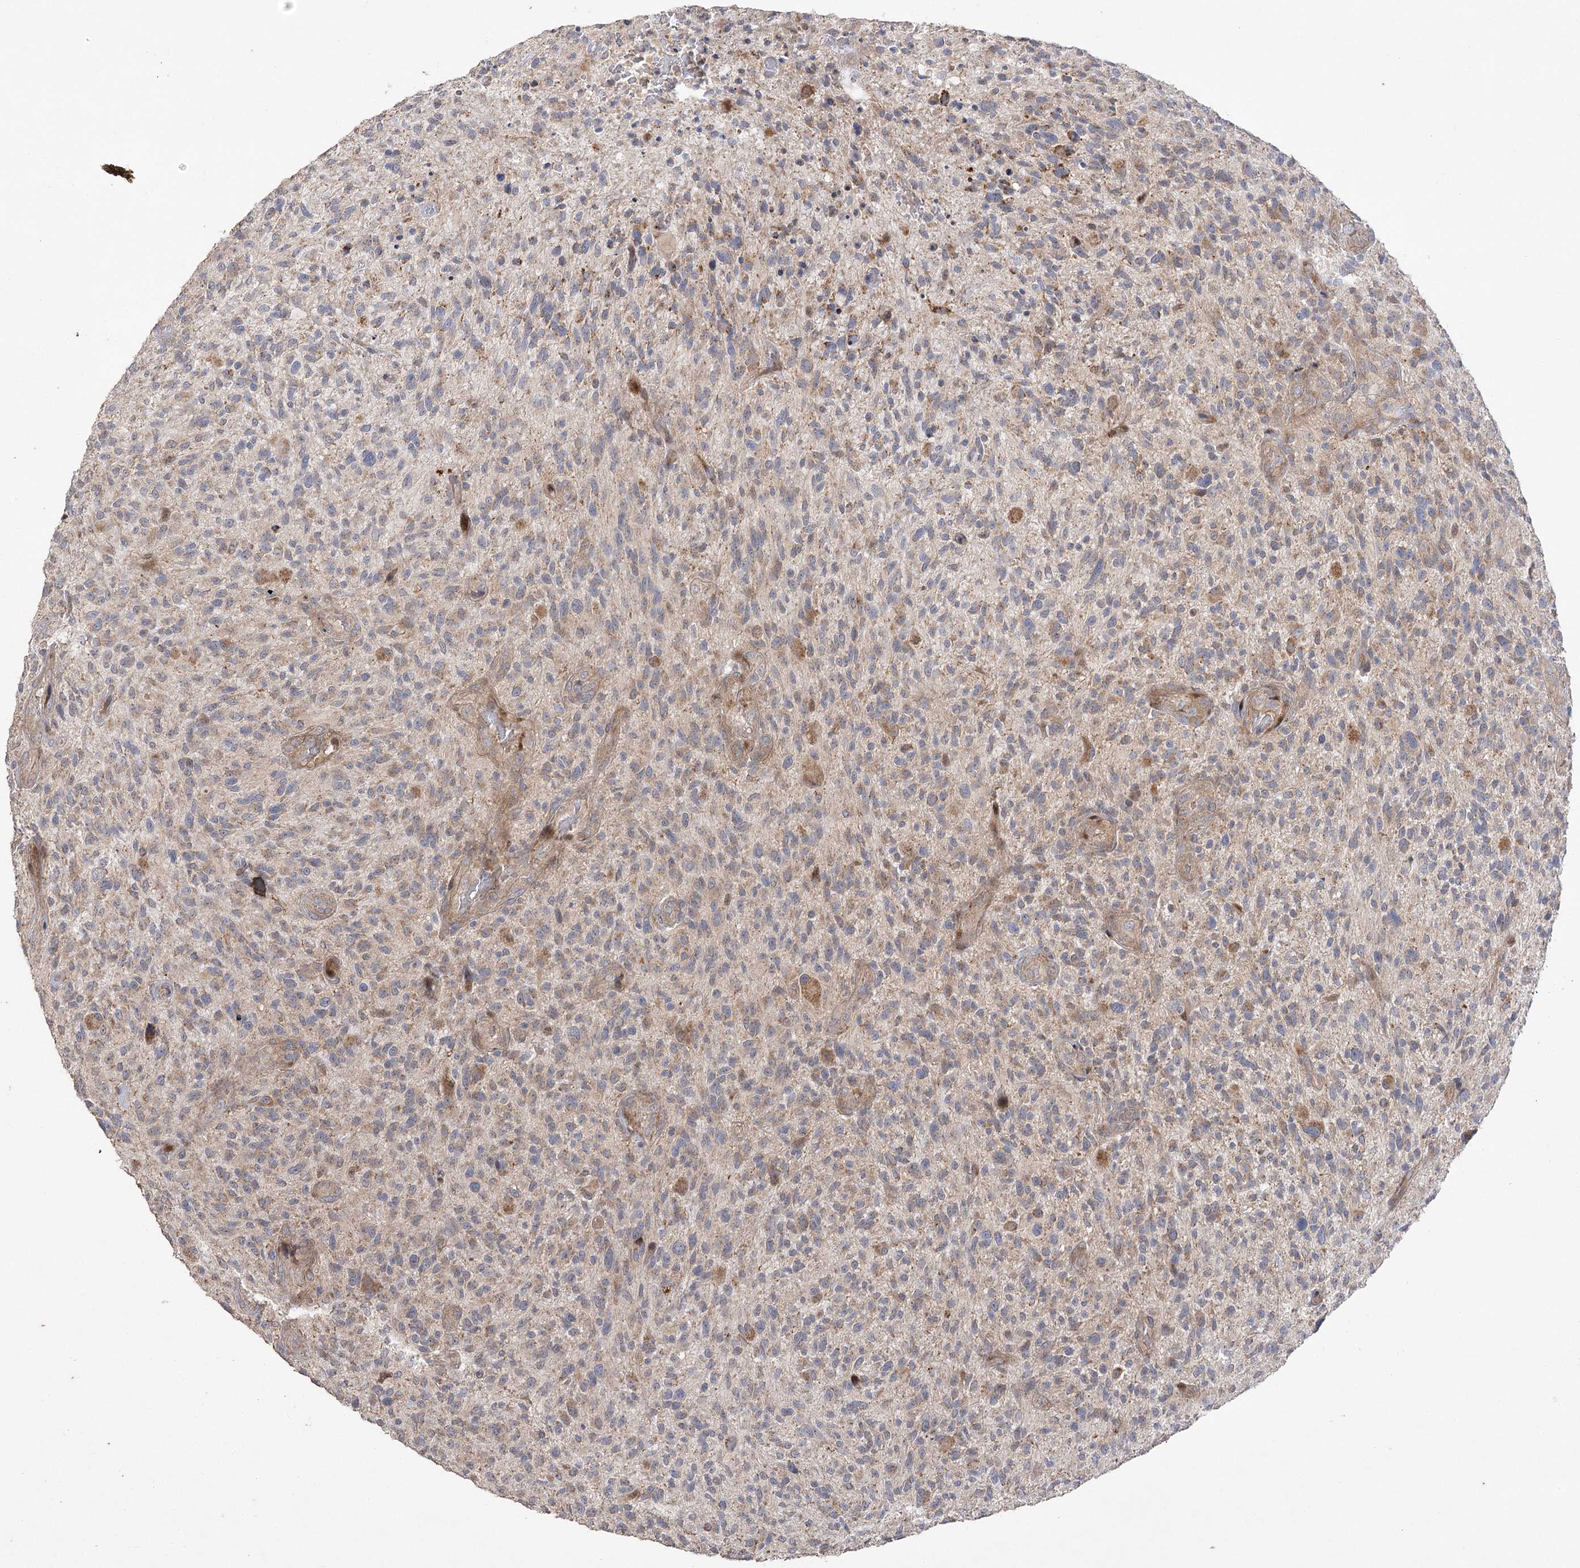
{"staining": {"intensity": "weak", "quantity": "25%-75%", "location": "cytoplasmic/membranous"}, "tissue": "glioma", "cell_type": "Tumor cells", "image_type": "cancer", "snomed": [{"axis": "morphology", "description": "Glioma, malignant, High grade"}, {"axis": "topography", "description": "Brain"}], "caption": "Glioma was stained to show a protein in brown. There is low levels of weak cytoplasmic/membranous staining in about 25%-75% of tumor cells.", "gene": "OBSL1", "patient": {"sex": "male", "age": 47}}